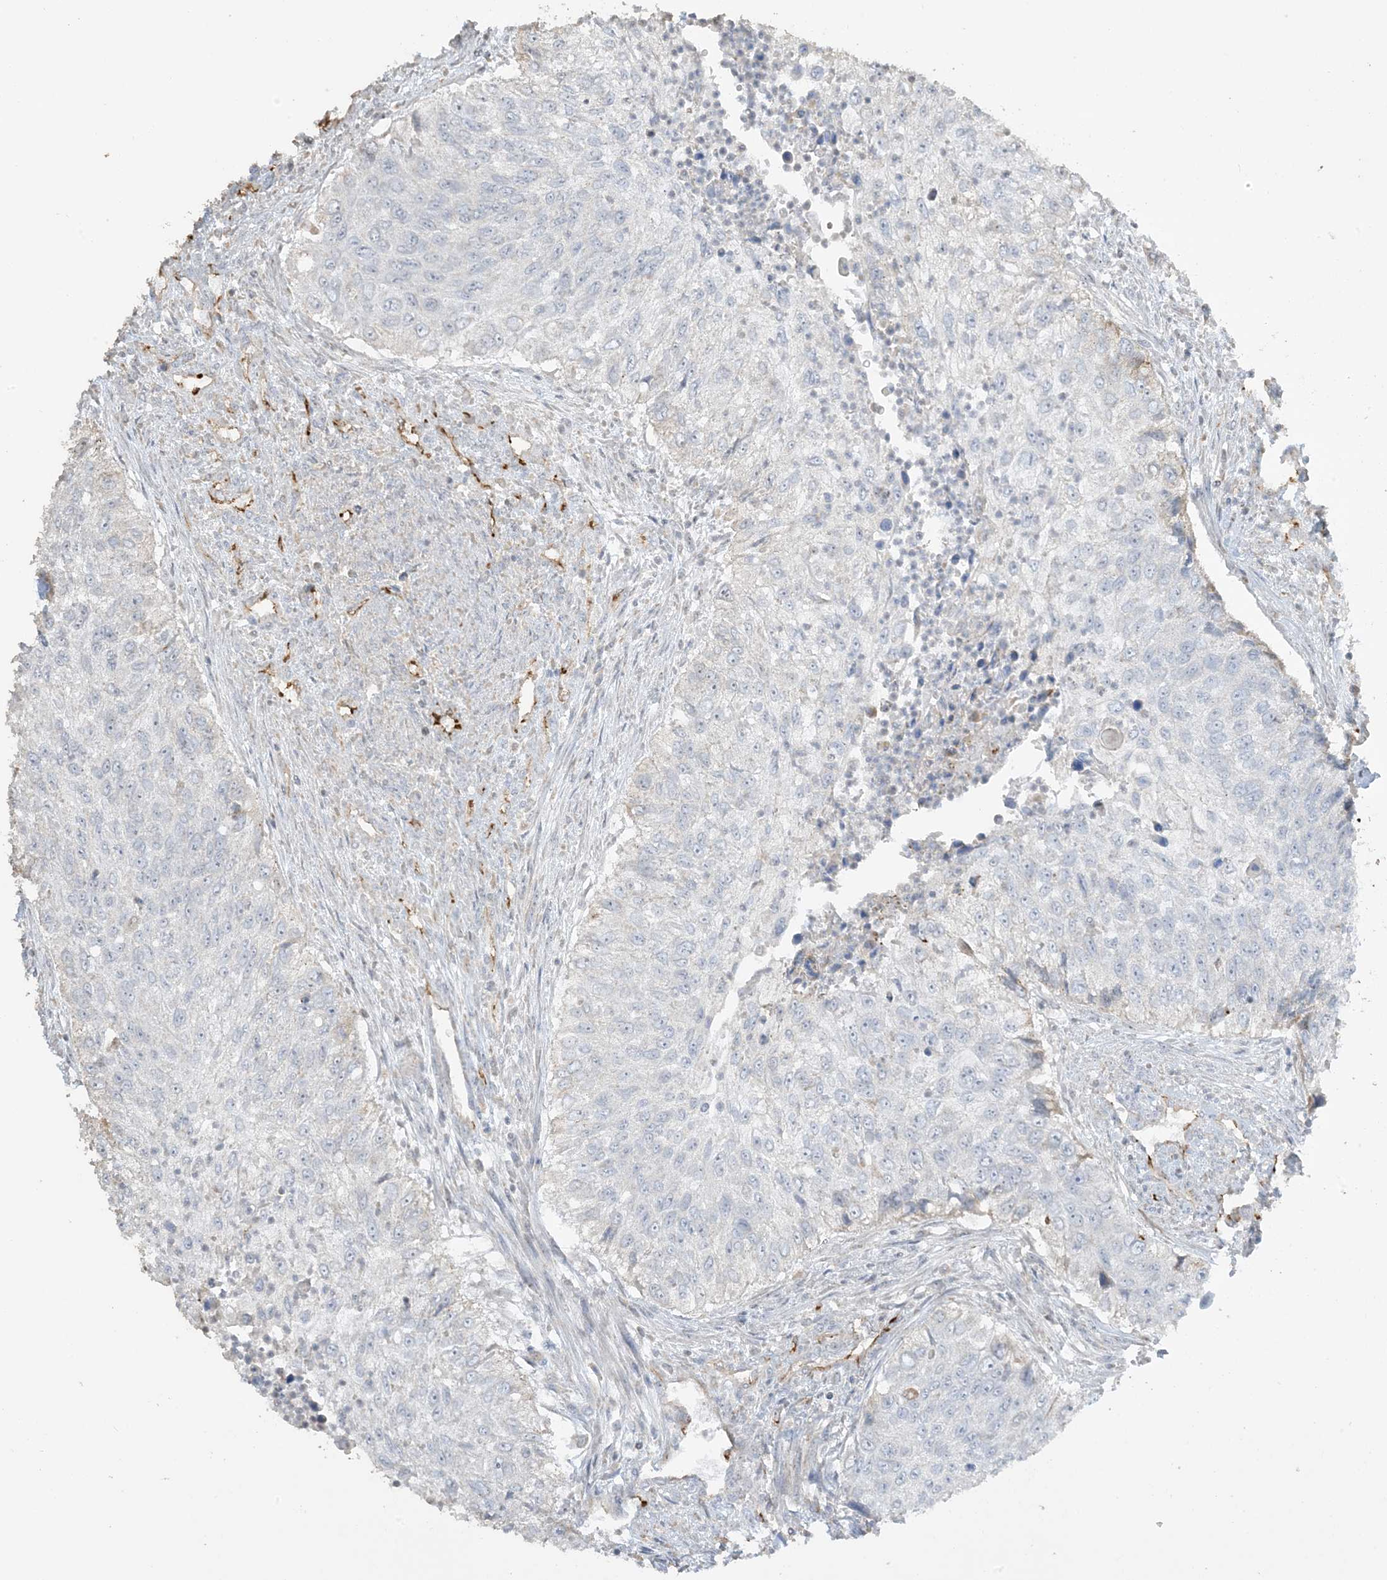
{"staining": {"intensity": "negative", "quantity": "none", "location": "none"}, "tissue": "urothelial cancer", "cell_type": "Tumor cells", "image_type": "cancer", "snomed": [{"axis": "morphology", "description": "Urothelial carcinoma, High grade"}, {"axis": "topography", "description": "Urinary bladder"}], "caption": "There is no significant expression in tumor cells of urothelial cancer.", "gene": "AGA", "patient": {"sex": "female", "age": 60}}